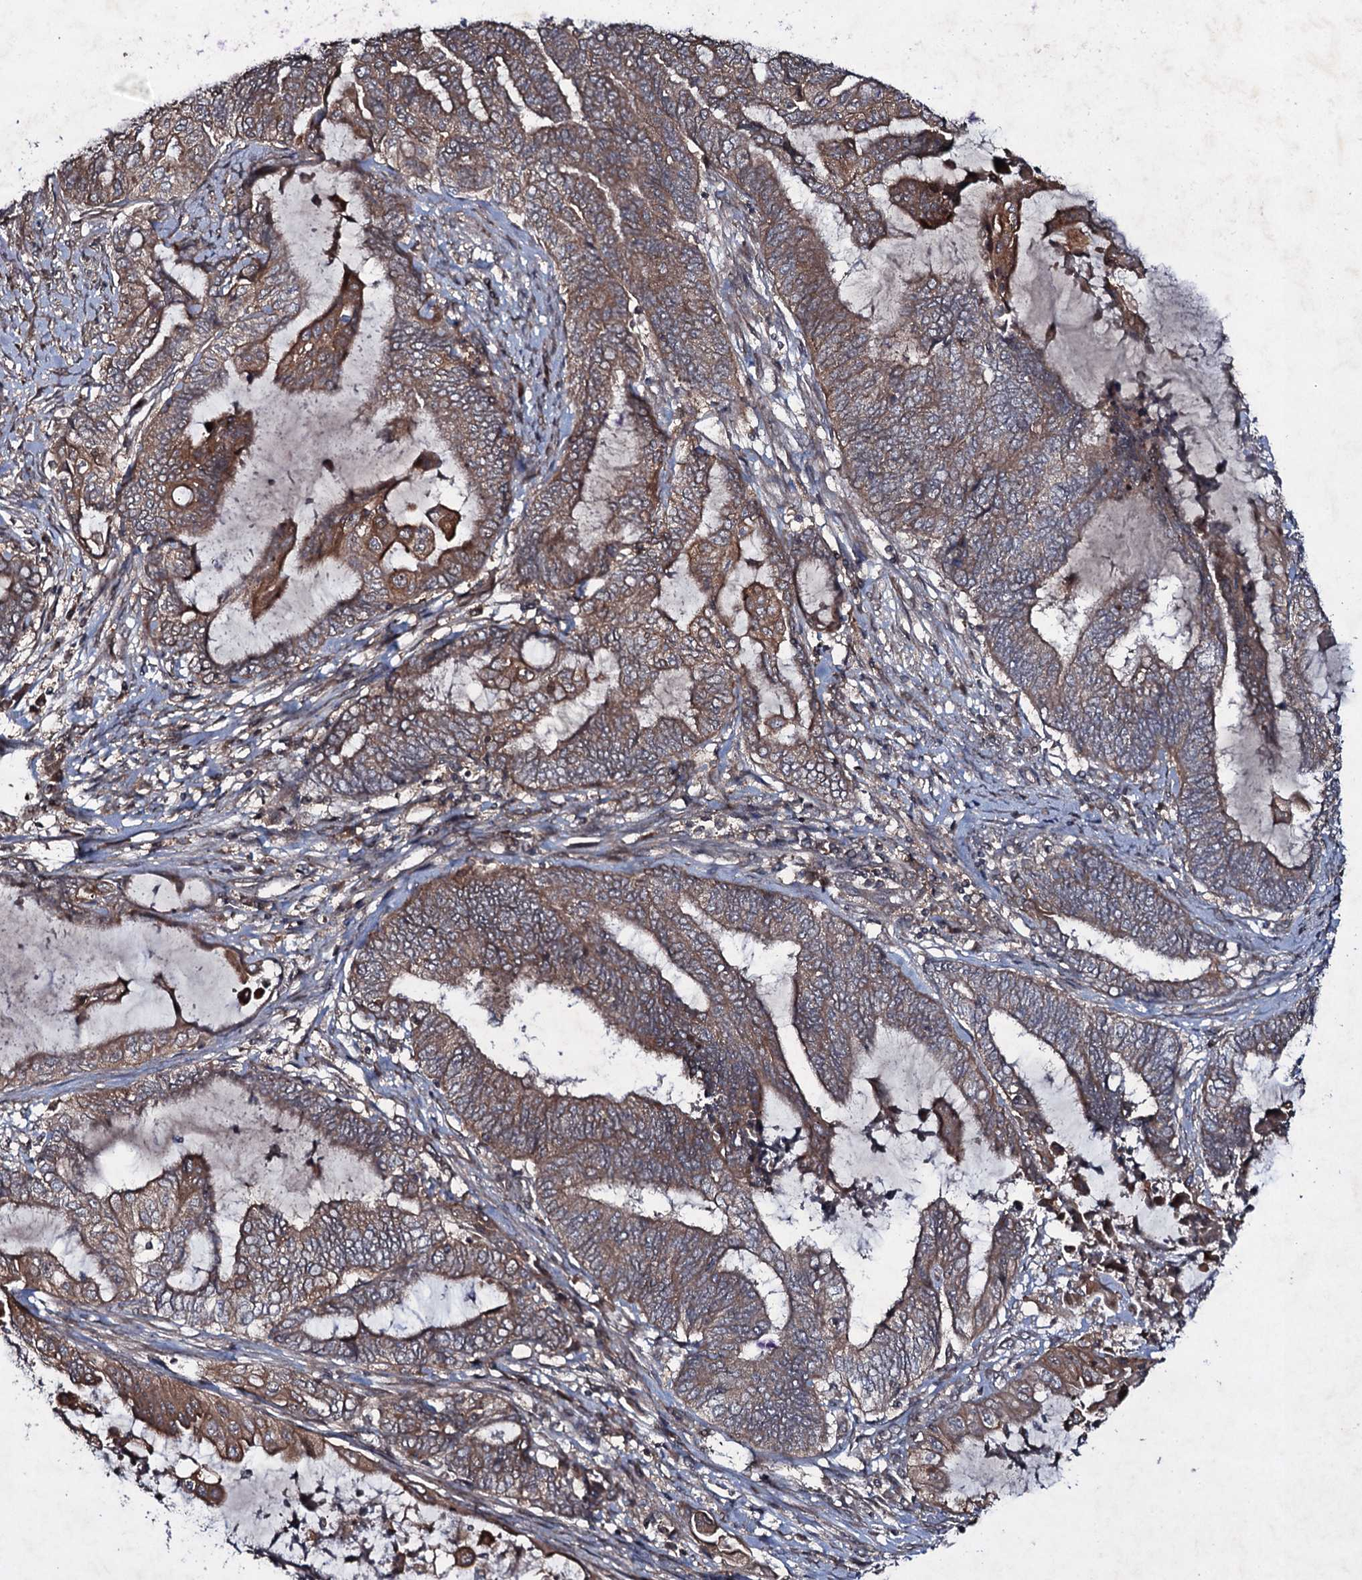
{"staining": {"intensity": "moderate", "quantity": ">75%", "location": "cytoplasmic/membranous"}, "tissue": "endometrial cancer", "cell_type": "Tumor cells", "image_type": "cancer", "snomed": [{"axis": "morphology", "description": "Adenocarcinoma, NOS"}, {"axis": "topography", "description": "Uterus"}, {"axis": "topography", "description": "Endometrium"}], "caption": "Tumor cells show moderate cytoplasmic/membranous positivity in about >75% of cells in endometrial cancer. The staining is performed using DAB brown chromogen to label protein expression. The nuclei are counter-stained blue using hematoxylin.", "gene": "SNAP23", "patient": {"sex": "female", "age": 70}}